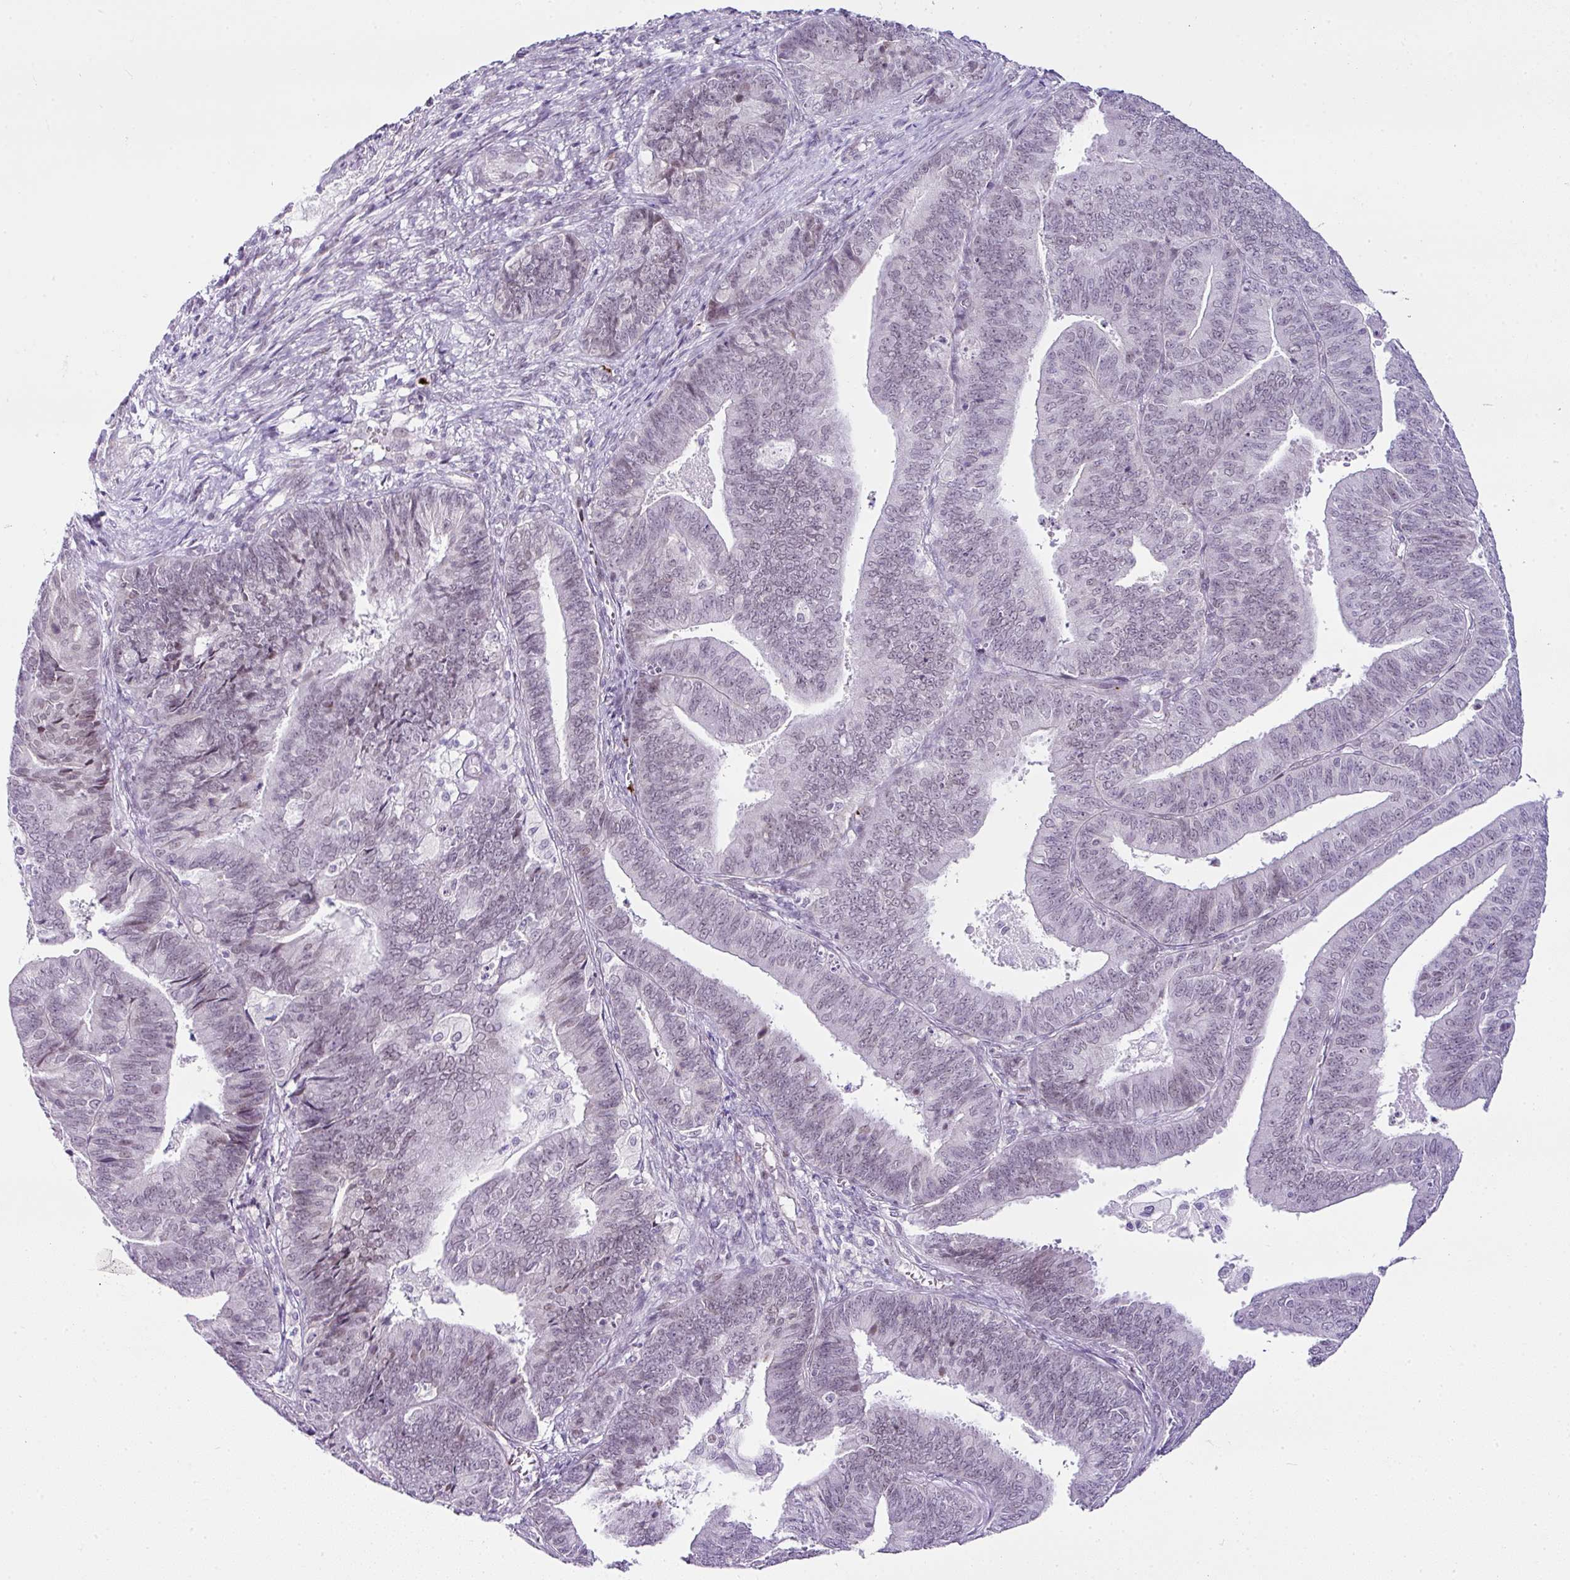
{"staining": {"intensity": "weak", "quantity": "25%-75%", "location": "nuclear"}, "tissue": "endometrial cancer", "cell_type": "Tumor cells", "image_type": "cancer", "snomed": [{"axis": "morphology", "description": "Adenocarcinoma, NOS"}, {"axis": "topography", "description": "Endometrium"}], "caption": "This photomicrograph shows immunohistochemistry staining of adenocarcinoma (endometrial), with low weak nuclear positivity in about 25%-75% of tumor cells.", "gene": "CMTM5", "patient": {"sex": "female", "age": 73}}